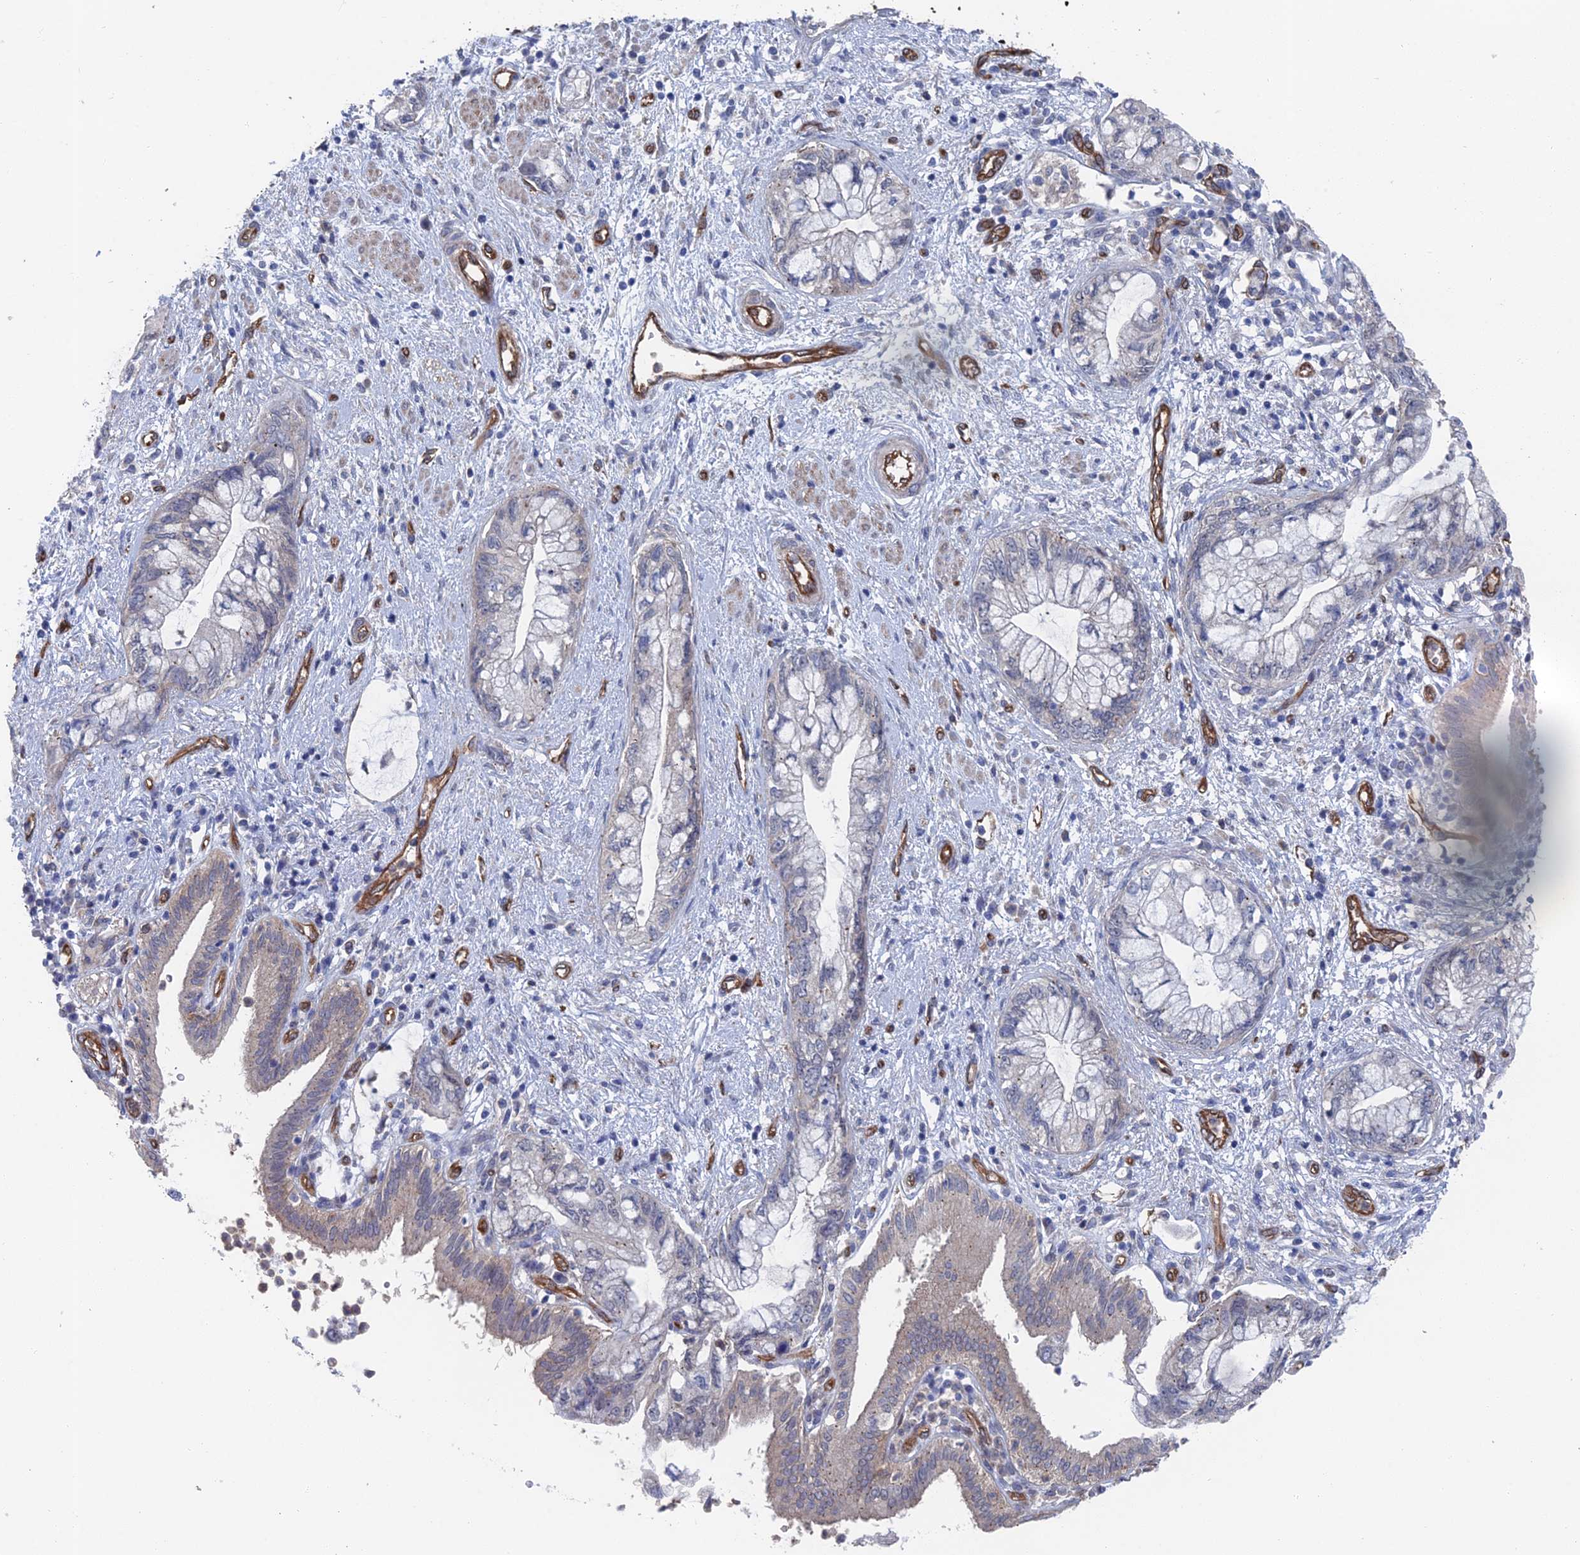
{"staining": {"intensity": "negative", "quantity": "none", "location": "none"}, "tissue": "pancreatic cancer", "cell_type": "Tumor cells", "image_type": "cancer", "snomed": [{"axis": "morphology", "description": "Adenocarcinoma, NOS"}, {"axis": "topography", "description": "Pancreas"}], "caption": "High power microscopy micrograph of an IHC histopathology image of pancreatic adenocarcinoma, revealing no significant expression in tumor cells. (DAB (3,3'-diaminobenzidine) immunohistochemistry, high magnification).", "gene": "ARAP3", "patient": {"sex": "female", "age": 73}}